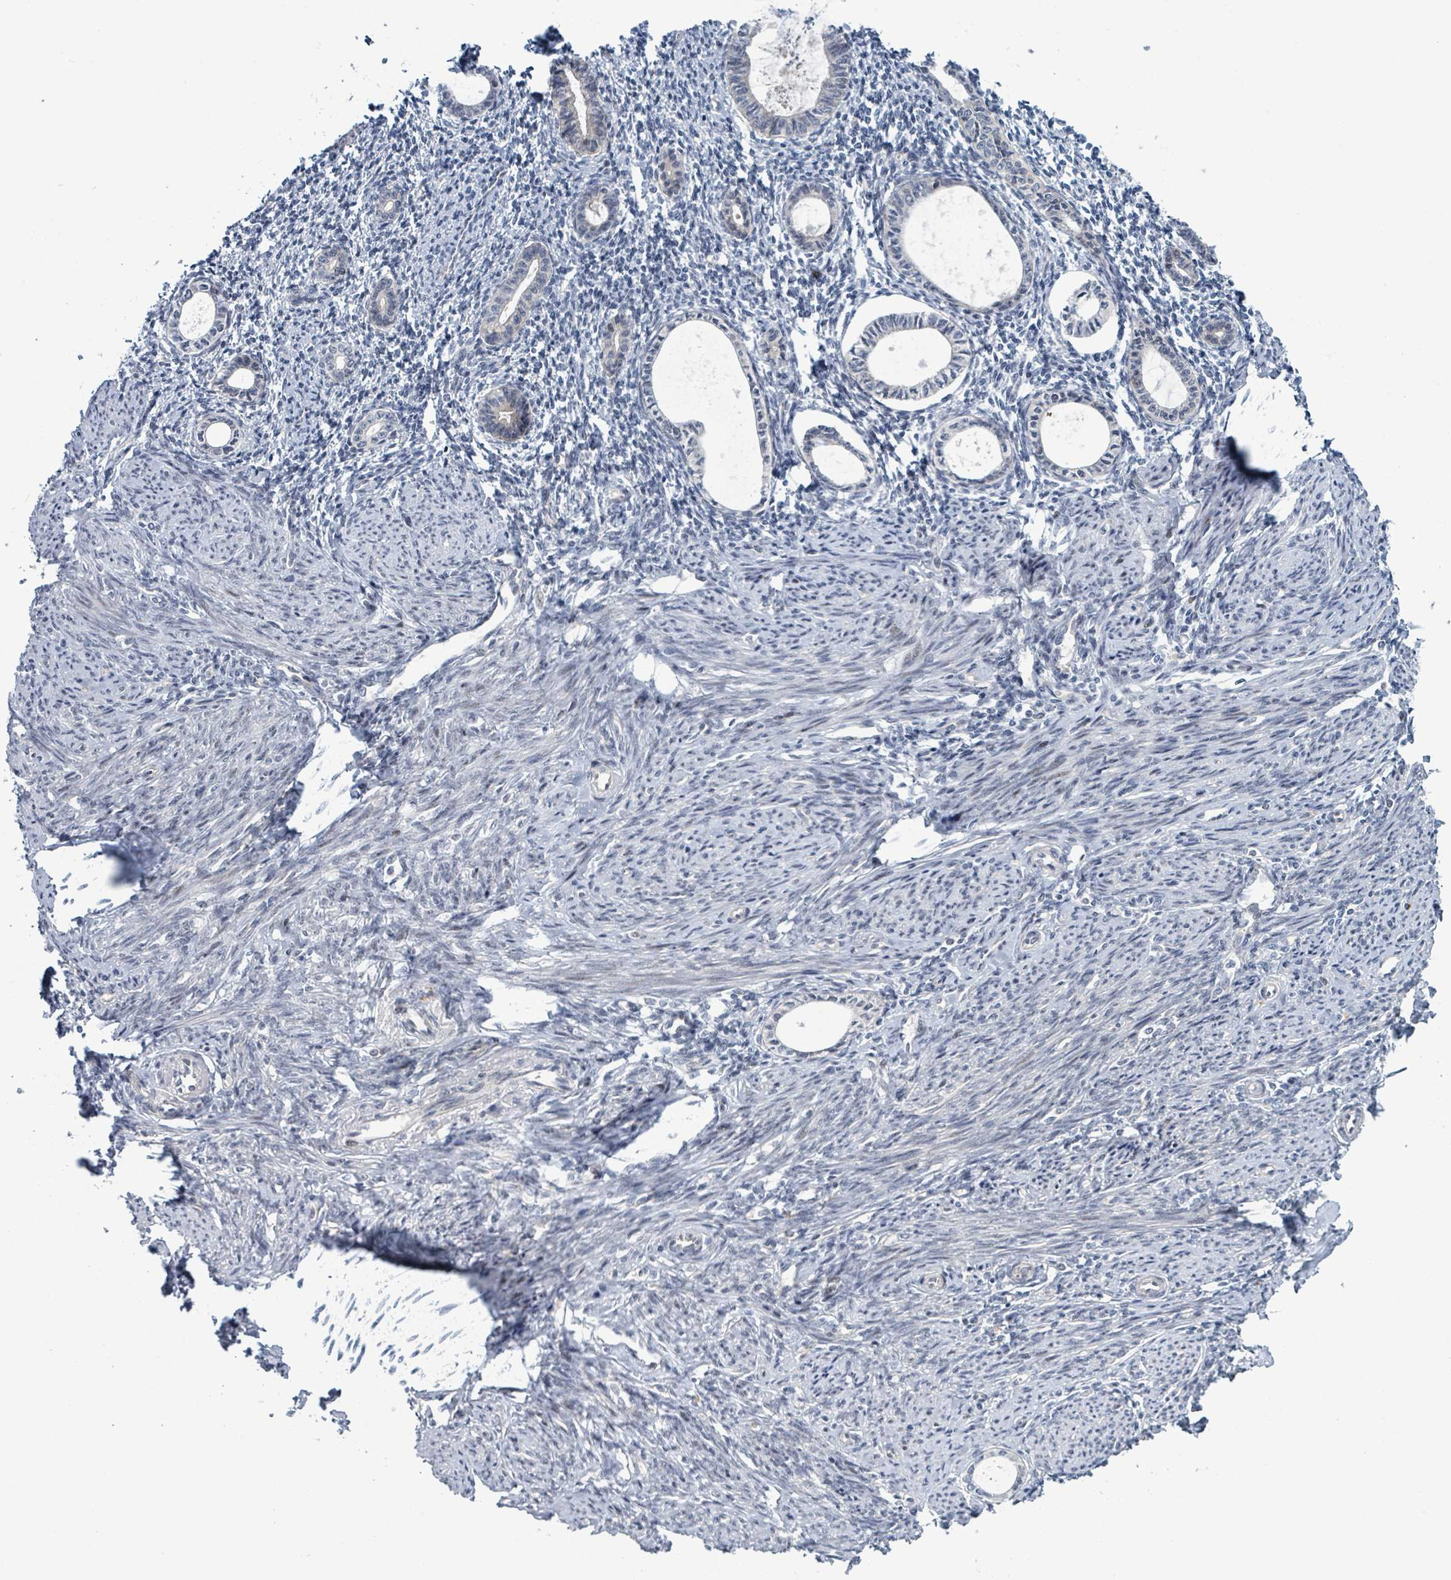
{"staining": {"intensity": "weak", "quantity": "25%-75%", "location": "cytoplasmic/membranous"}, "tissue": "endometrium", "cell_type": "Cells in endometrial stroma", "image_type": "normal", "snomed": [{"axis": "morphology", "description": "Normal tissue, NOS"}, {"axis": "topography", "description": "Endometrium"}], "caption": "IHC (DAB) staining of normal endometrium exhibits weak cytoplasmic/membranous protein staining in approximately 25%-75% of cells in endometrial stroma.", "gene": "RPL32", "patient": {"sex": "female", "age": 63}}